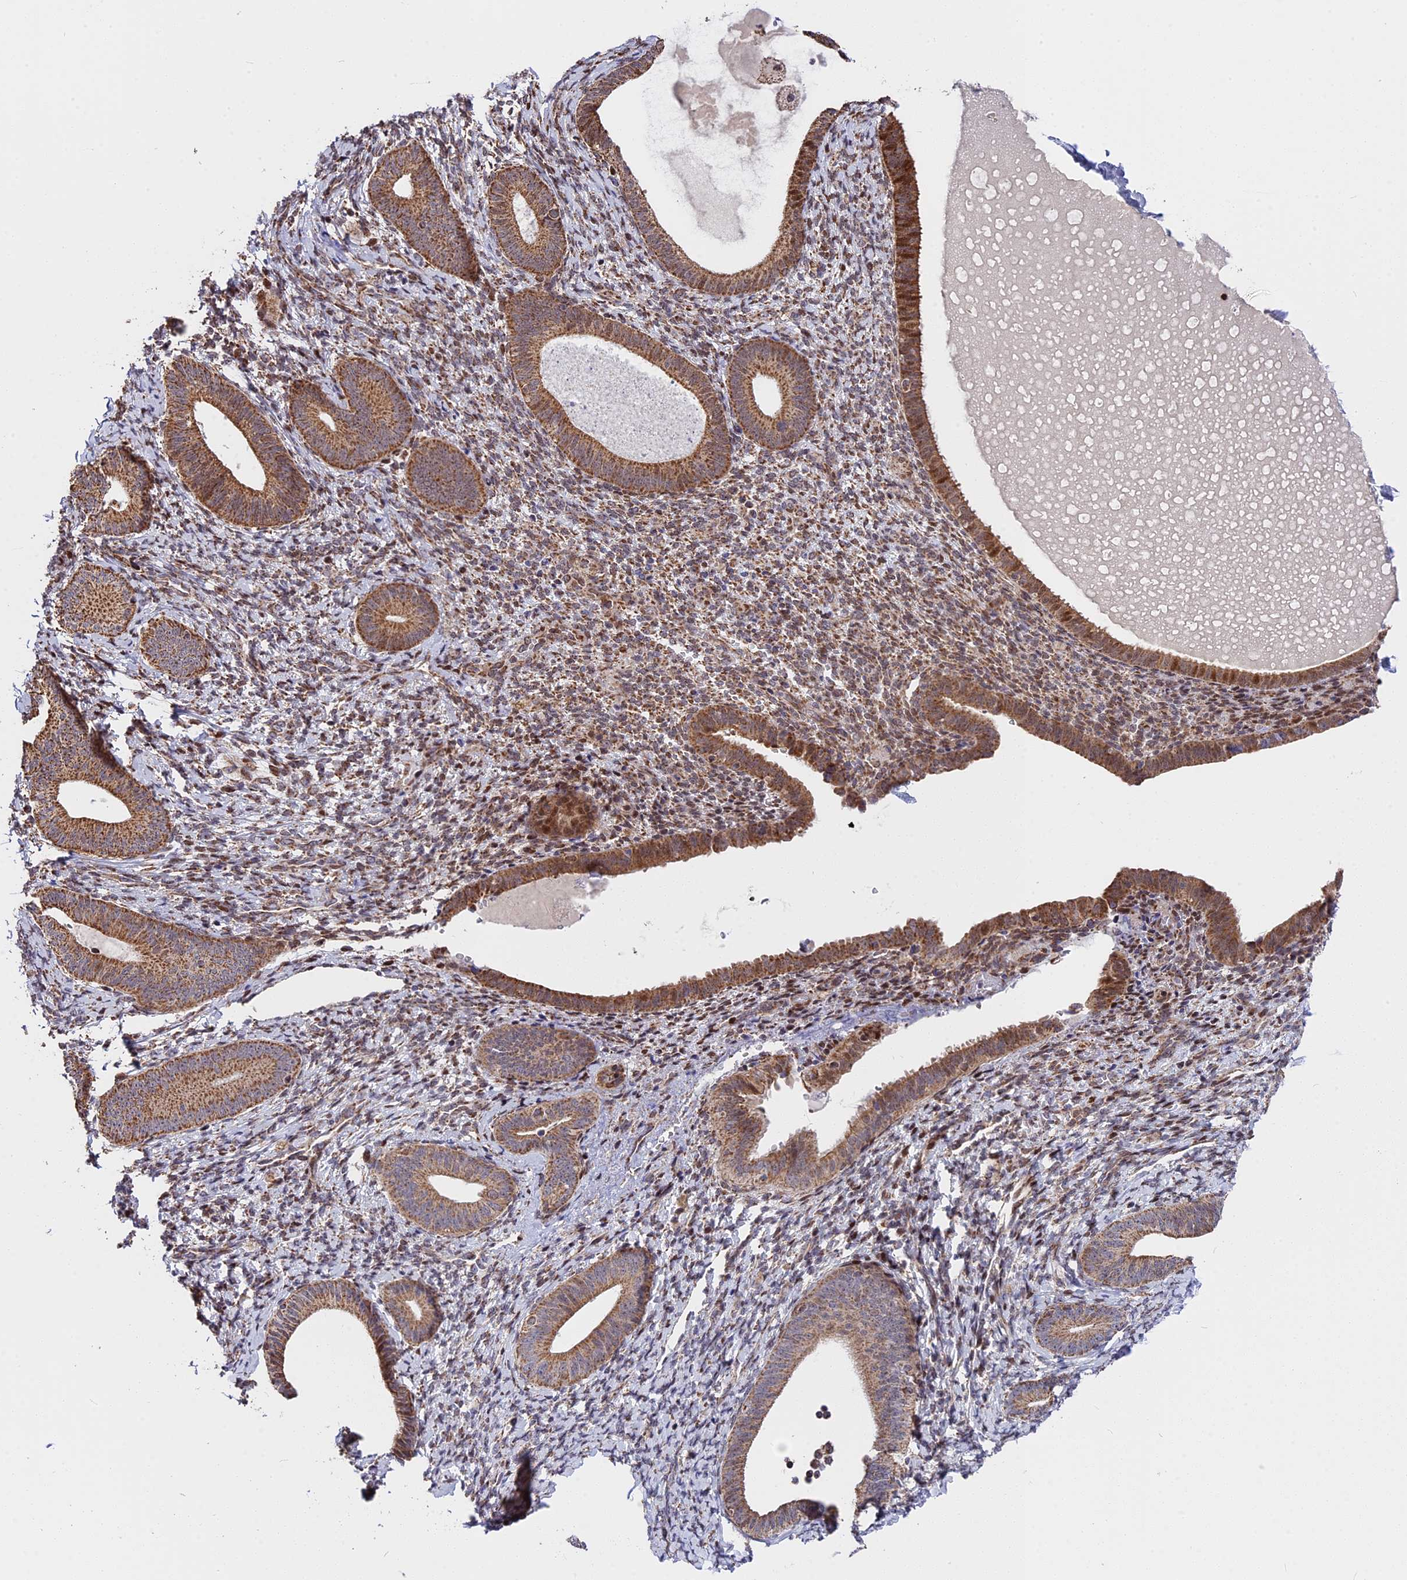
{"staining": {"intensity": "moderate", "quantity": ">75%", "location": "cytoplasmic/membranous"}, "tissue": "endometrium", "cell_type": "Cells in endometrial stroma", "image_type": "normal", "snomed": [{"axis": "morphology", "description": "Normal tissue, NOS"}, {"axis": "topography", "description": "Endometrium"}], "caption": "Endometrium stained with DAB immunohistochemistry (IHC) exhibits medium levels of moderate cytoplasmic/membranous staining in about >75% of cells in endometrial stroma. (Stains: DAB in brown, nuclei in blue, Microscopy: brightfield microscopy at high magnification).", "gene": "FAM174C", "patient": {"sex": "female", "age": 65}}